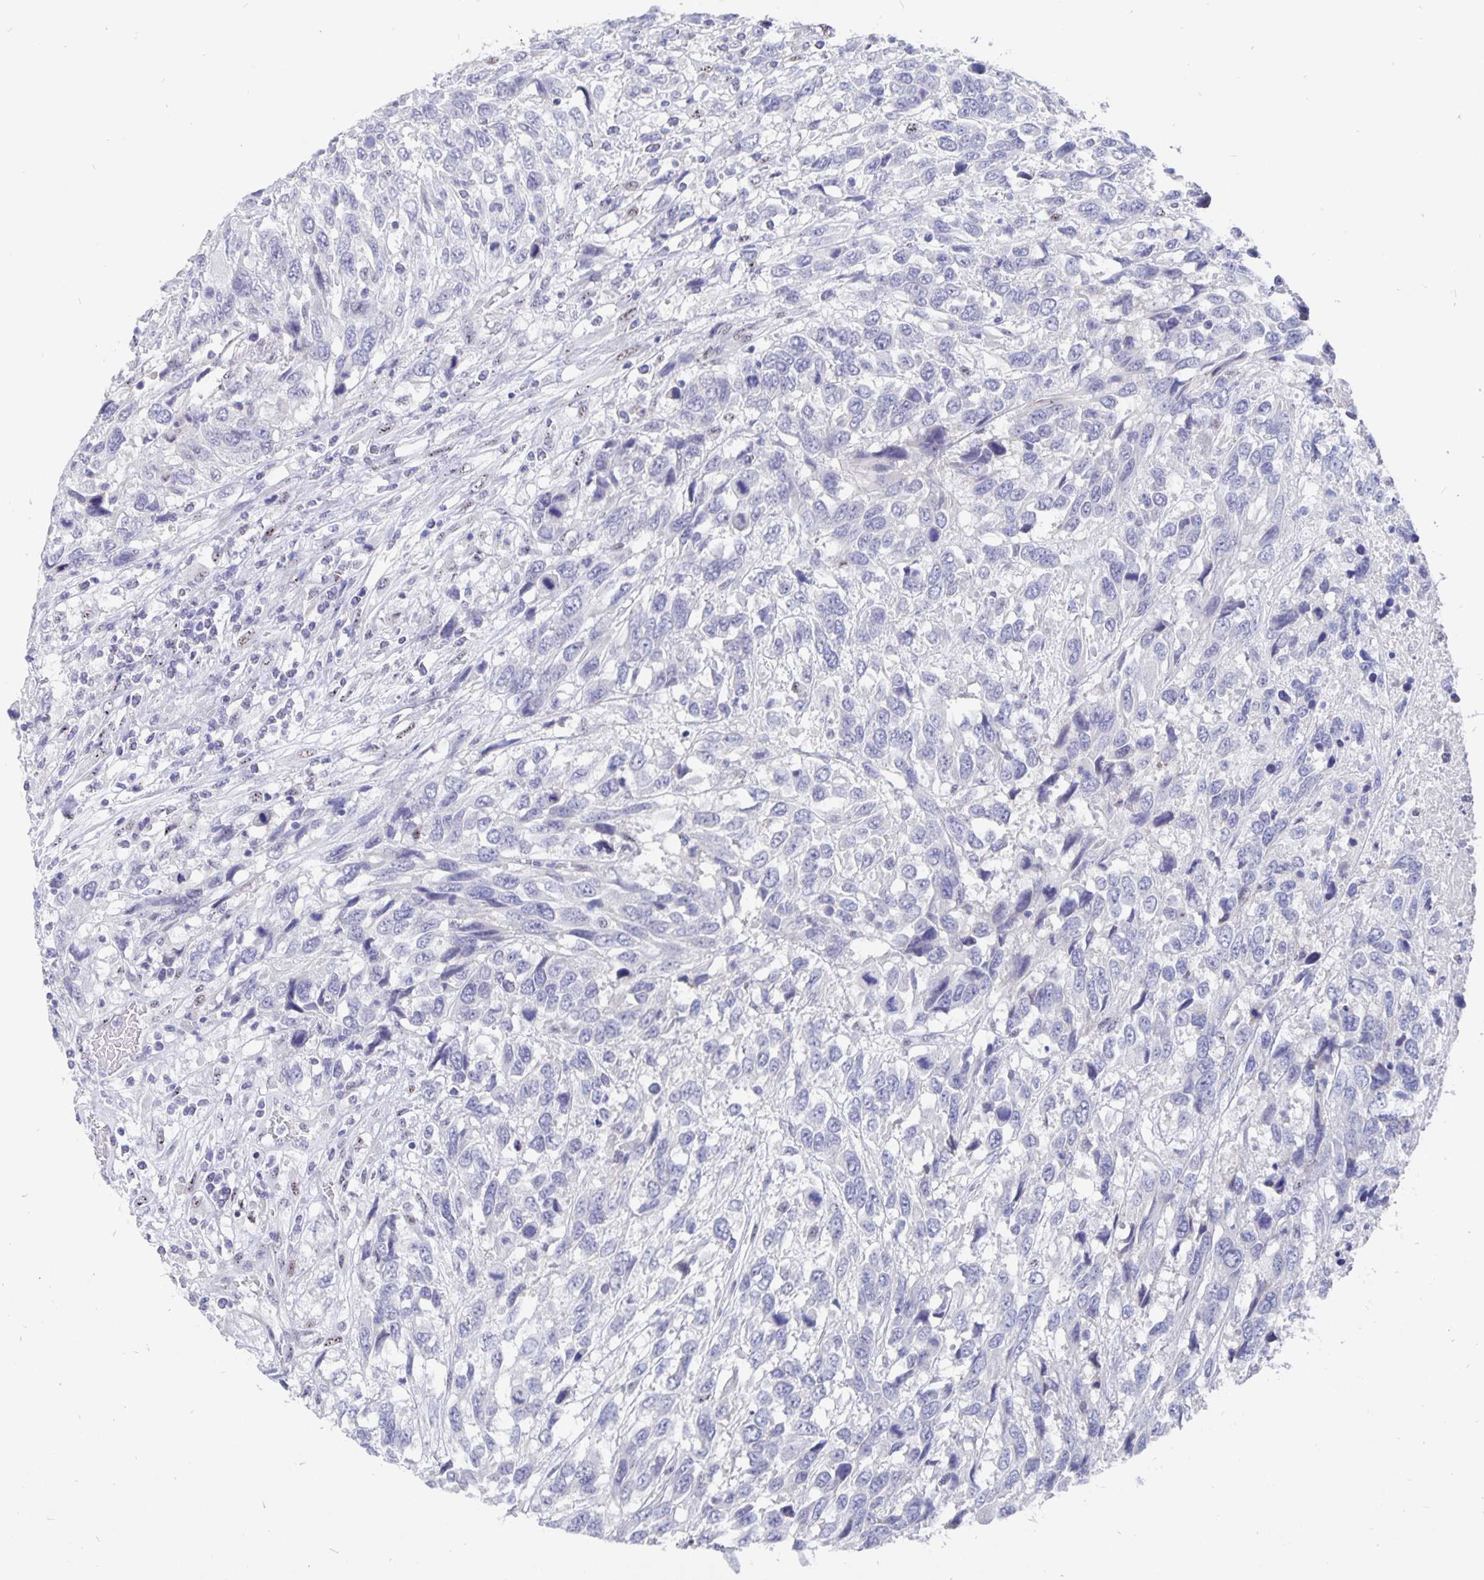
{"staining": {"intensity": "negative", "quantity": "none", "location": "none"}, "tissue": "urothelial cancer", "cell_type": "Tumor cells", "image_type": "cancer", "snomed": [{"axis": "morphology", "description": "Urothelial carcinoma, High grade"}, {"axis": "topography", "description": "Urinary bladder"}], "caption": "Immunohistochemistry (IHC) photomicrograph of human urothelial cancer stained for a protein (brown), which exhibits no staining in tumor cells. (Brightfield microscopy of DAB IHC at high magnification).", "gene": "SMOC1", "patient": {"sex": "female", "age": 70}}